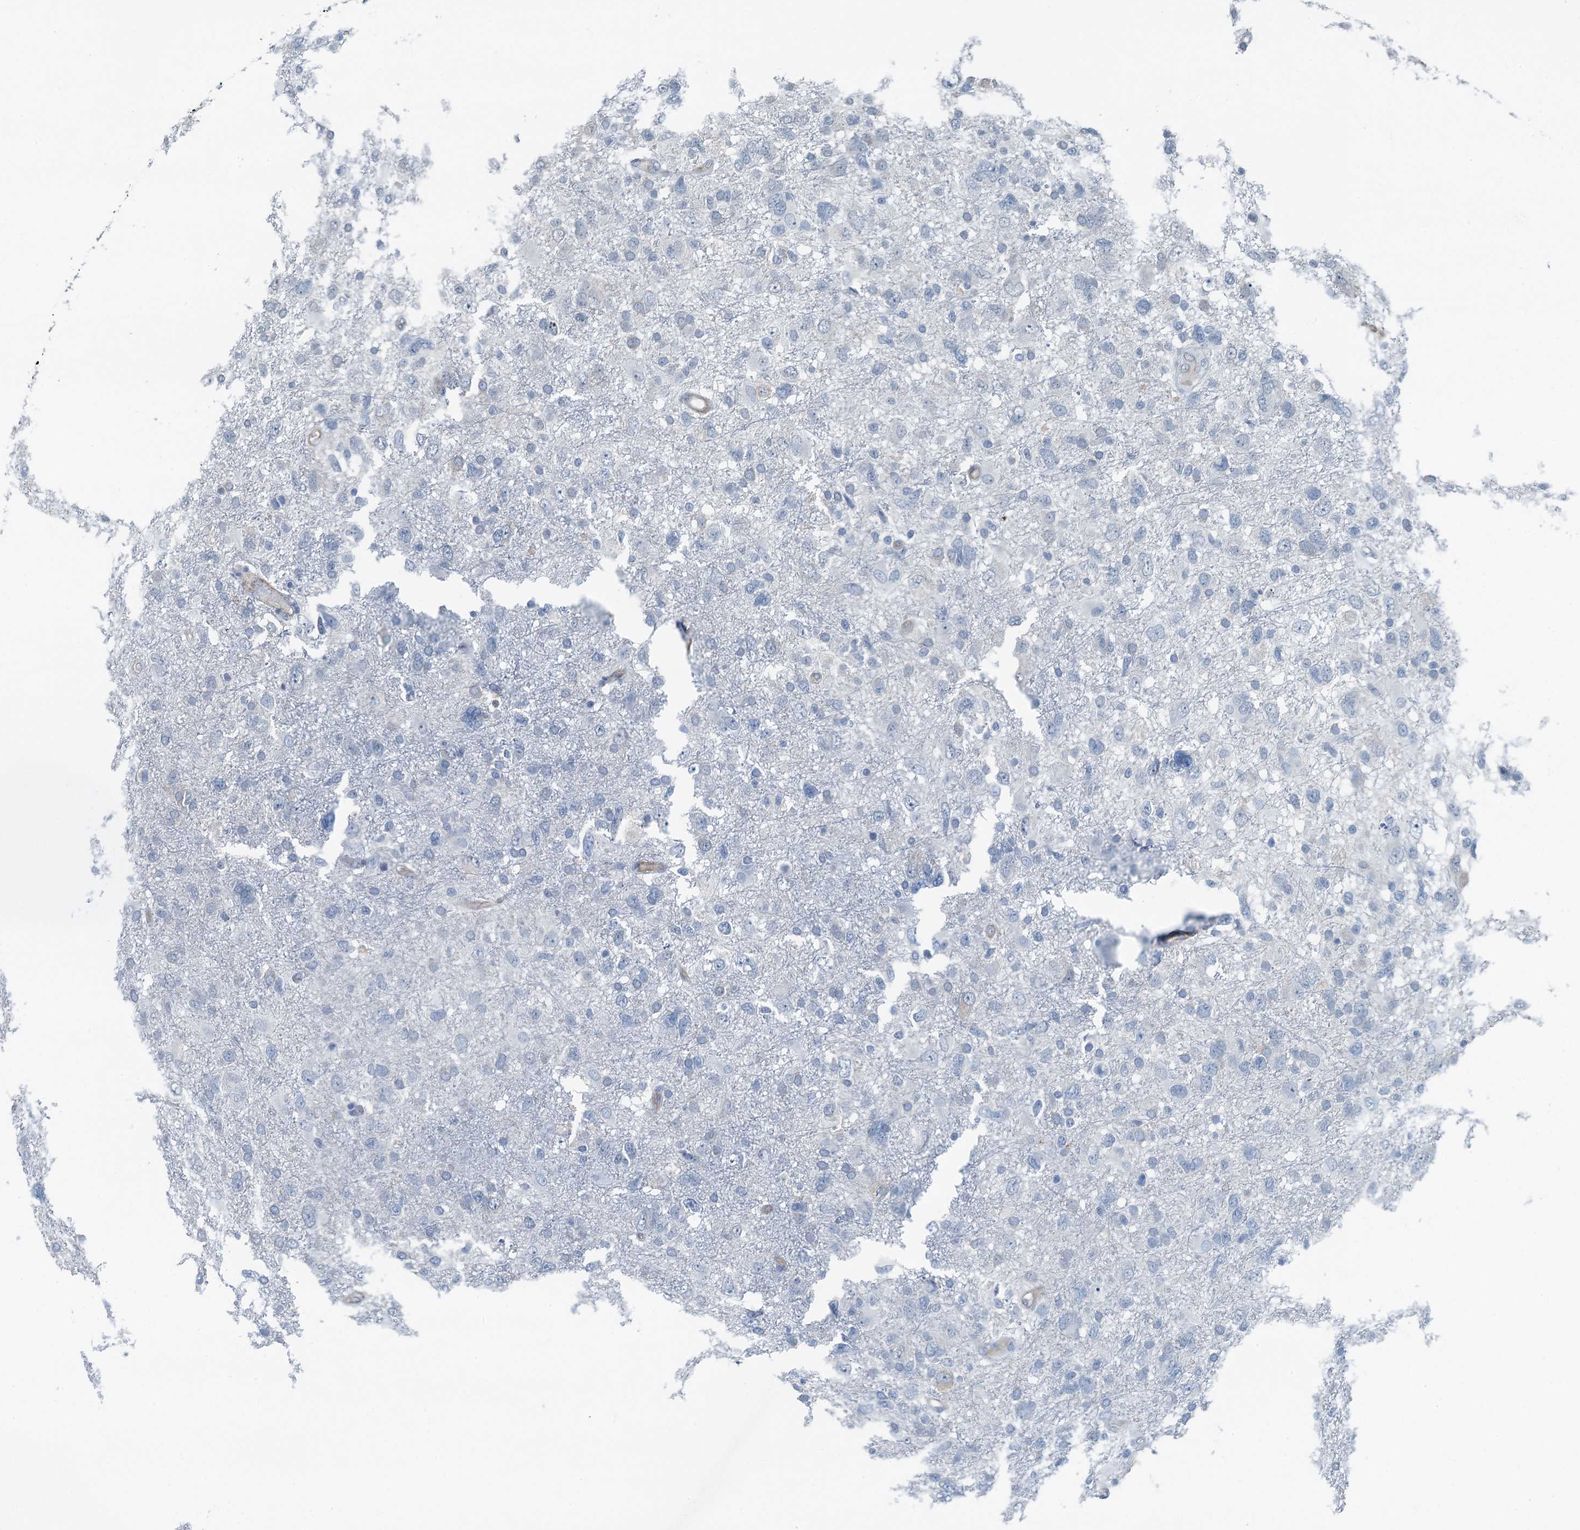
{"staining": {"intensity": "negative", "quantity": "none", "location": "none"}, "tissue": "glioma", "cell_type": "Tumor cells", "image_type": "cancer", "snomed": [{"axis": "morphology", "description": "Glioma, malignant, High grade"}, {"axis": "topography", "description": "Brain"}], "caption": "This is an immunohistochemistry (IHC) image of human malignant glioma (high-grade). There is no positivity in tumor cells.", "gene": "GFOD2", "patient": {"sex": "male", "age": 61}}